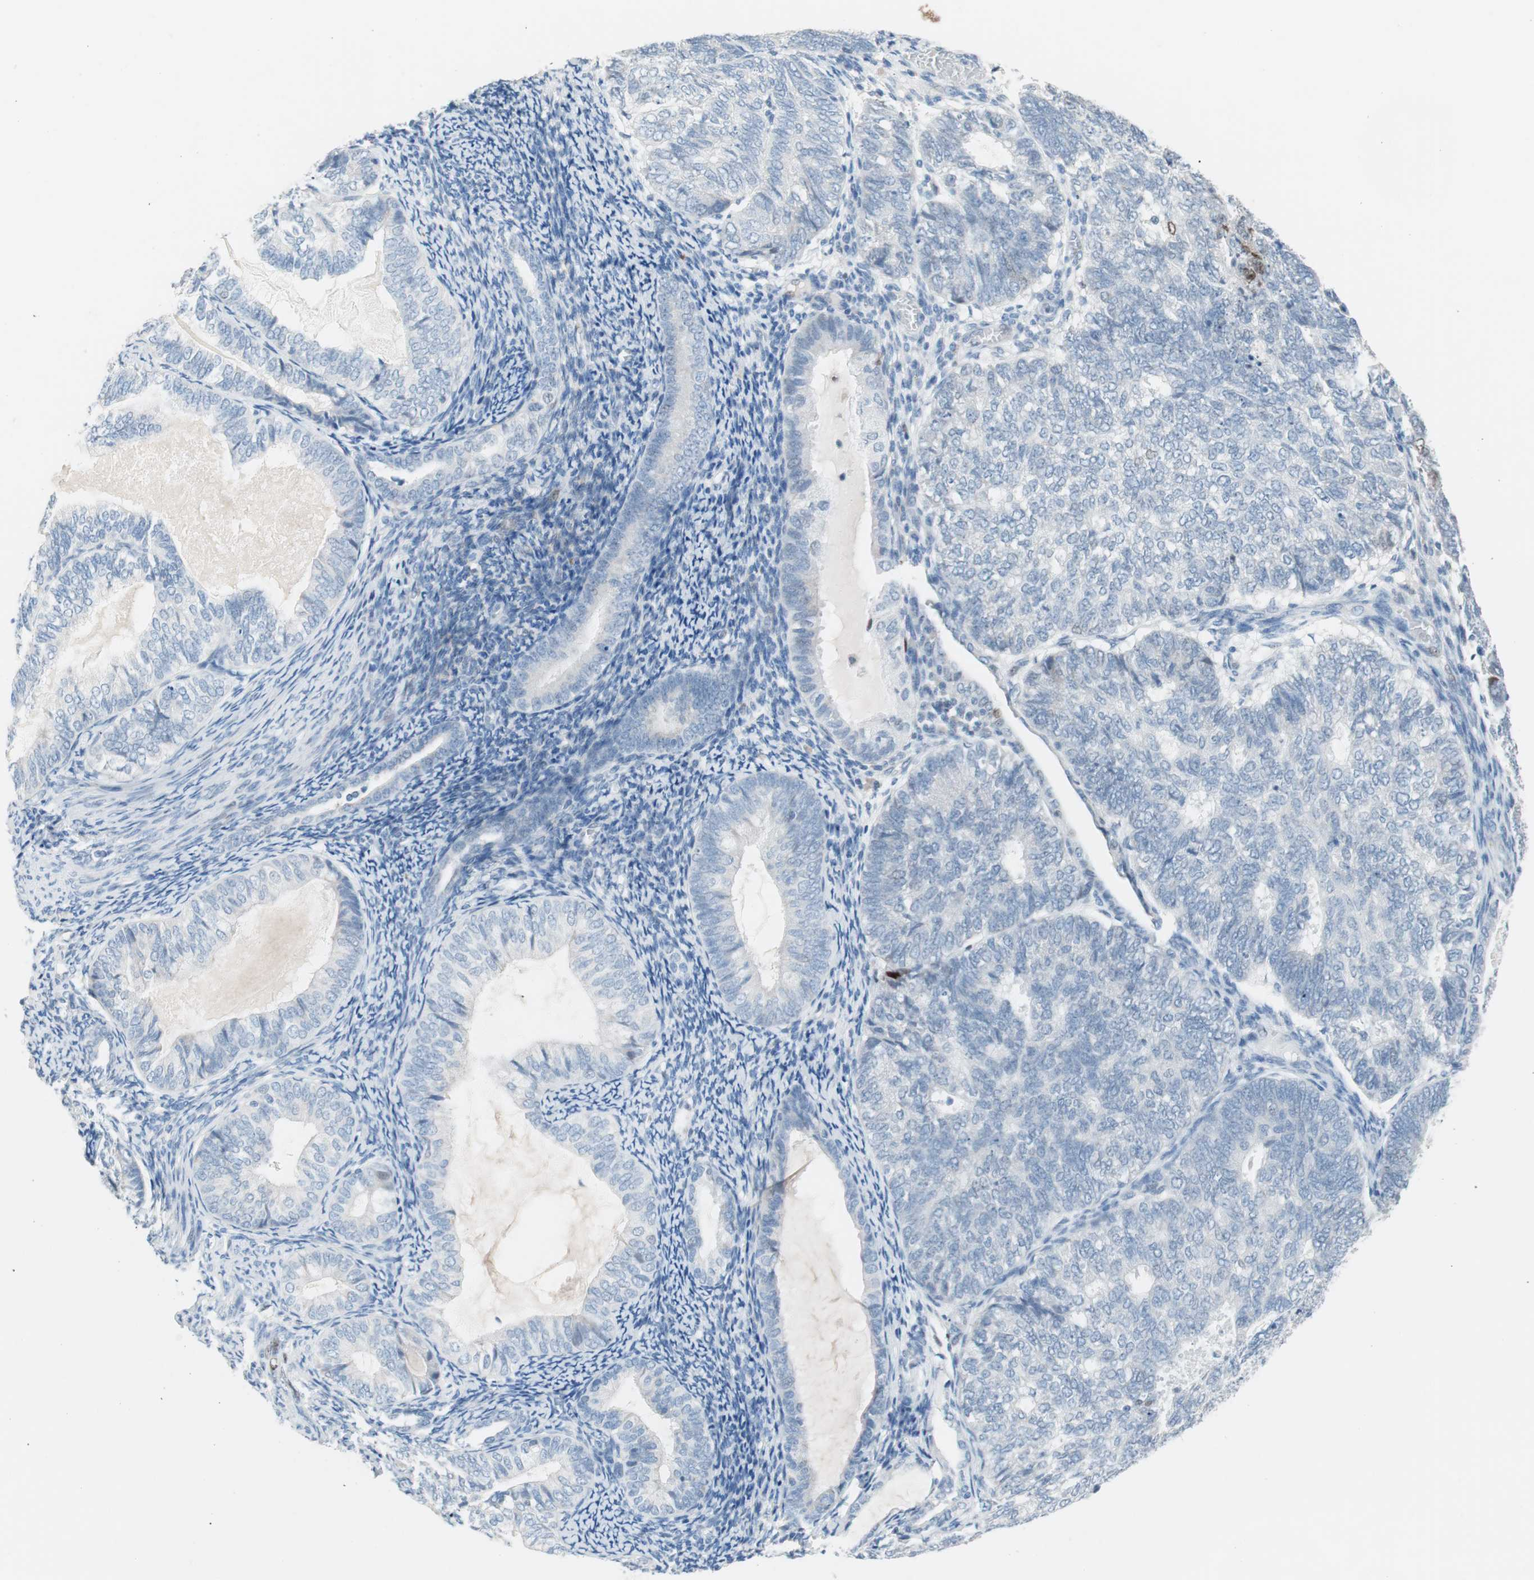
{"staining": {"intensity": "negative", "quantity": "none", "location": "none"}, "tissue": "endometrial cancer", "cell_type": "Tumor cells", "image_type": "cancer", "snomed": [{"axis": "morphology", "description": "Adenocarcinoma, NOS"}, {"axis": "topography", "description": "Uterus"}], "caption": "This is an IHC micrograph of adenocarcinoma (endometrial). There is no positivity in tumor cells.", "gene": "FOSL1", "patient": {"sex": "female", "age": 60}}